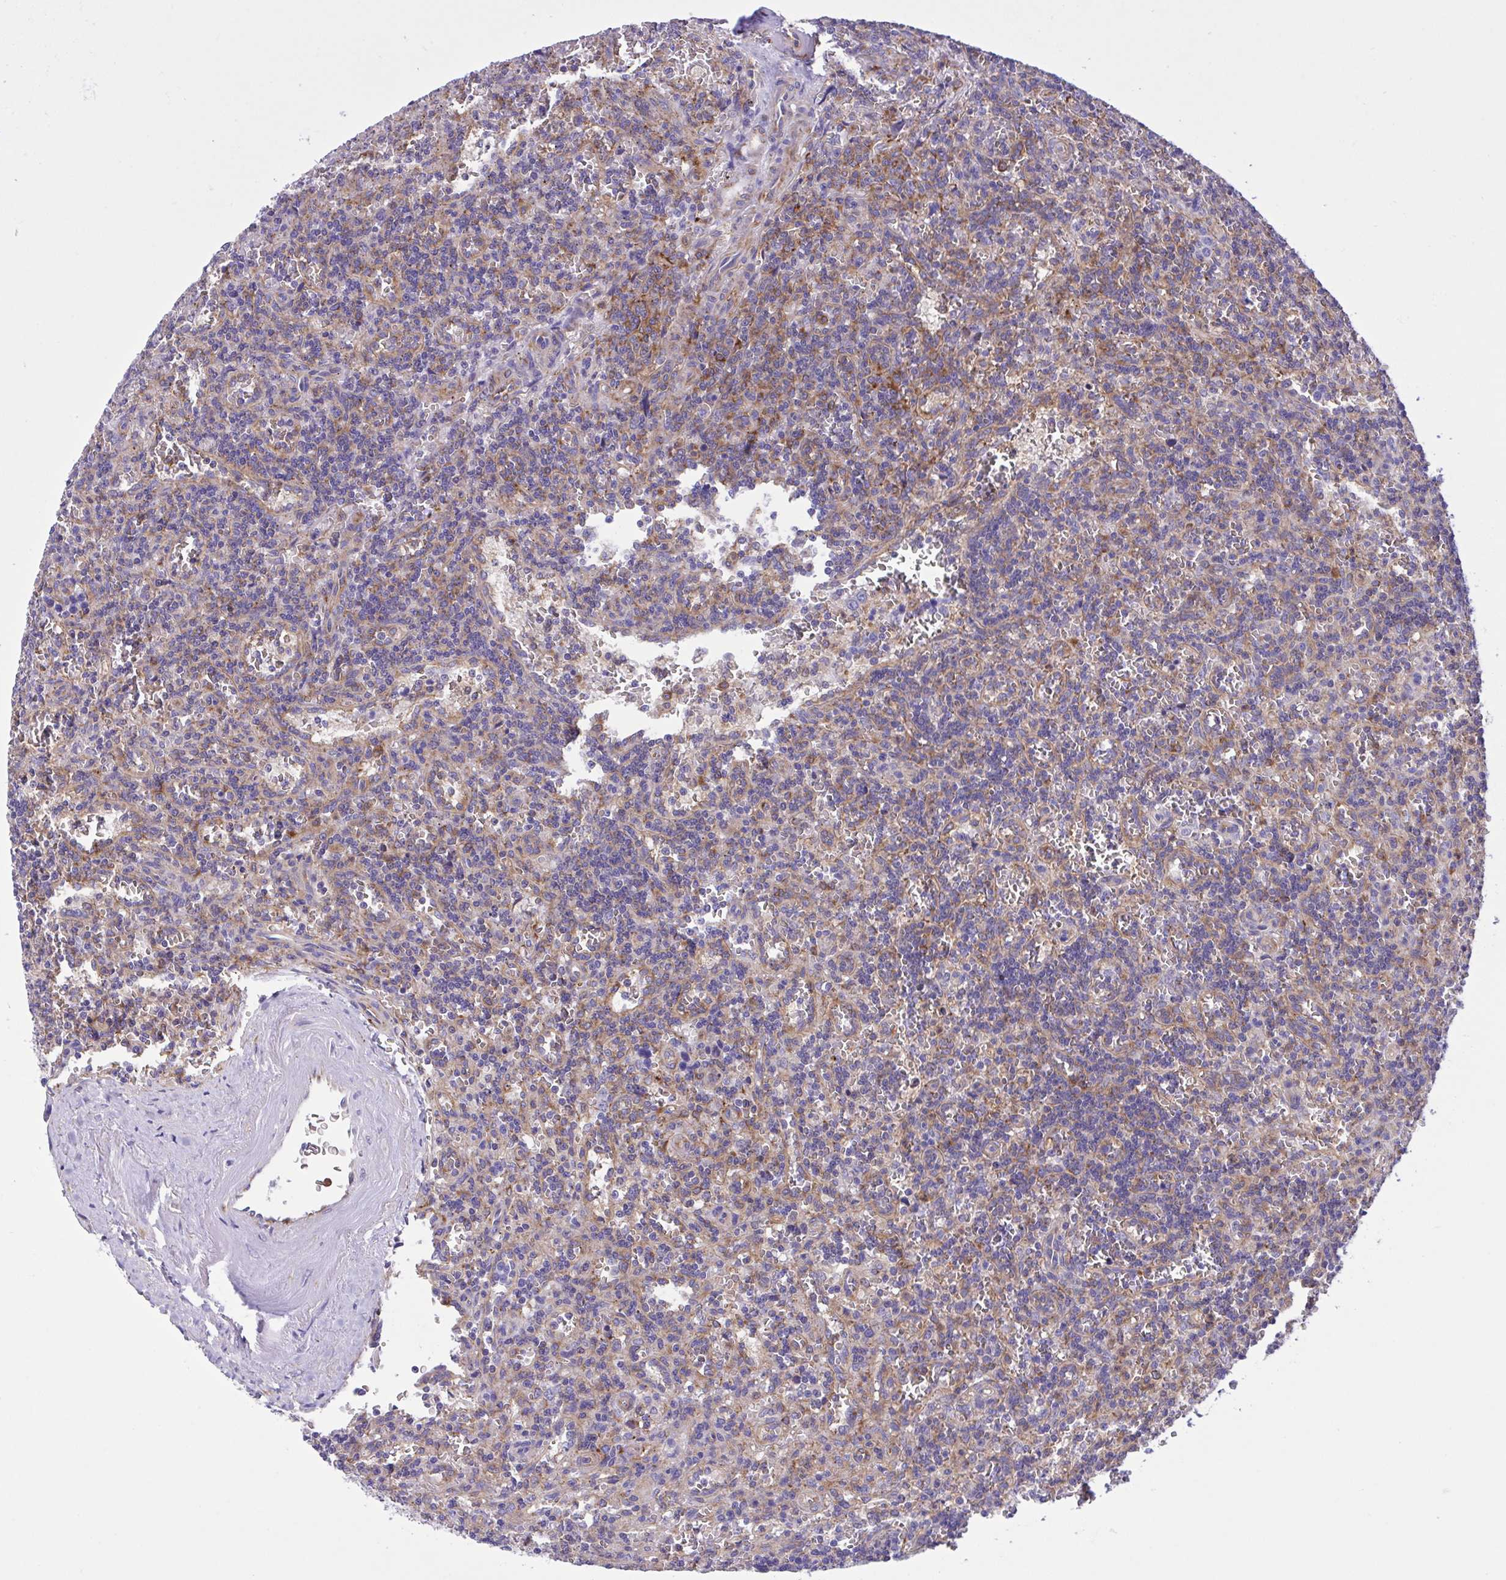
{"staining": {"intensity": "negative", "quantity": "none", "location": "none"}, "tissue": "lymphoma", "cell_type": "Tumor cells", "image_type": "cancer", "snomed": [{"axis": "morphology", "description": "Malignant lymphoma, non-Hodgkin's type, Low grade"}, {"axis": "topography", "description": "Spleen"}], "caption": "Tumor cells are negative for protein expression in human lymphoma.", "gene": "OR51M1", "patient": {"sex": "male", "age": 73}}